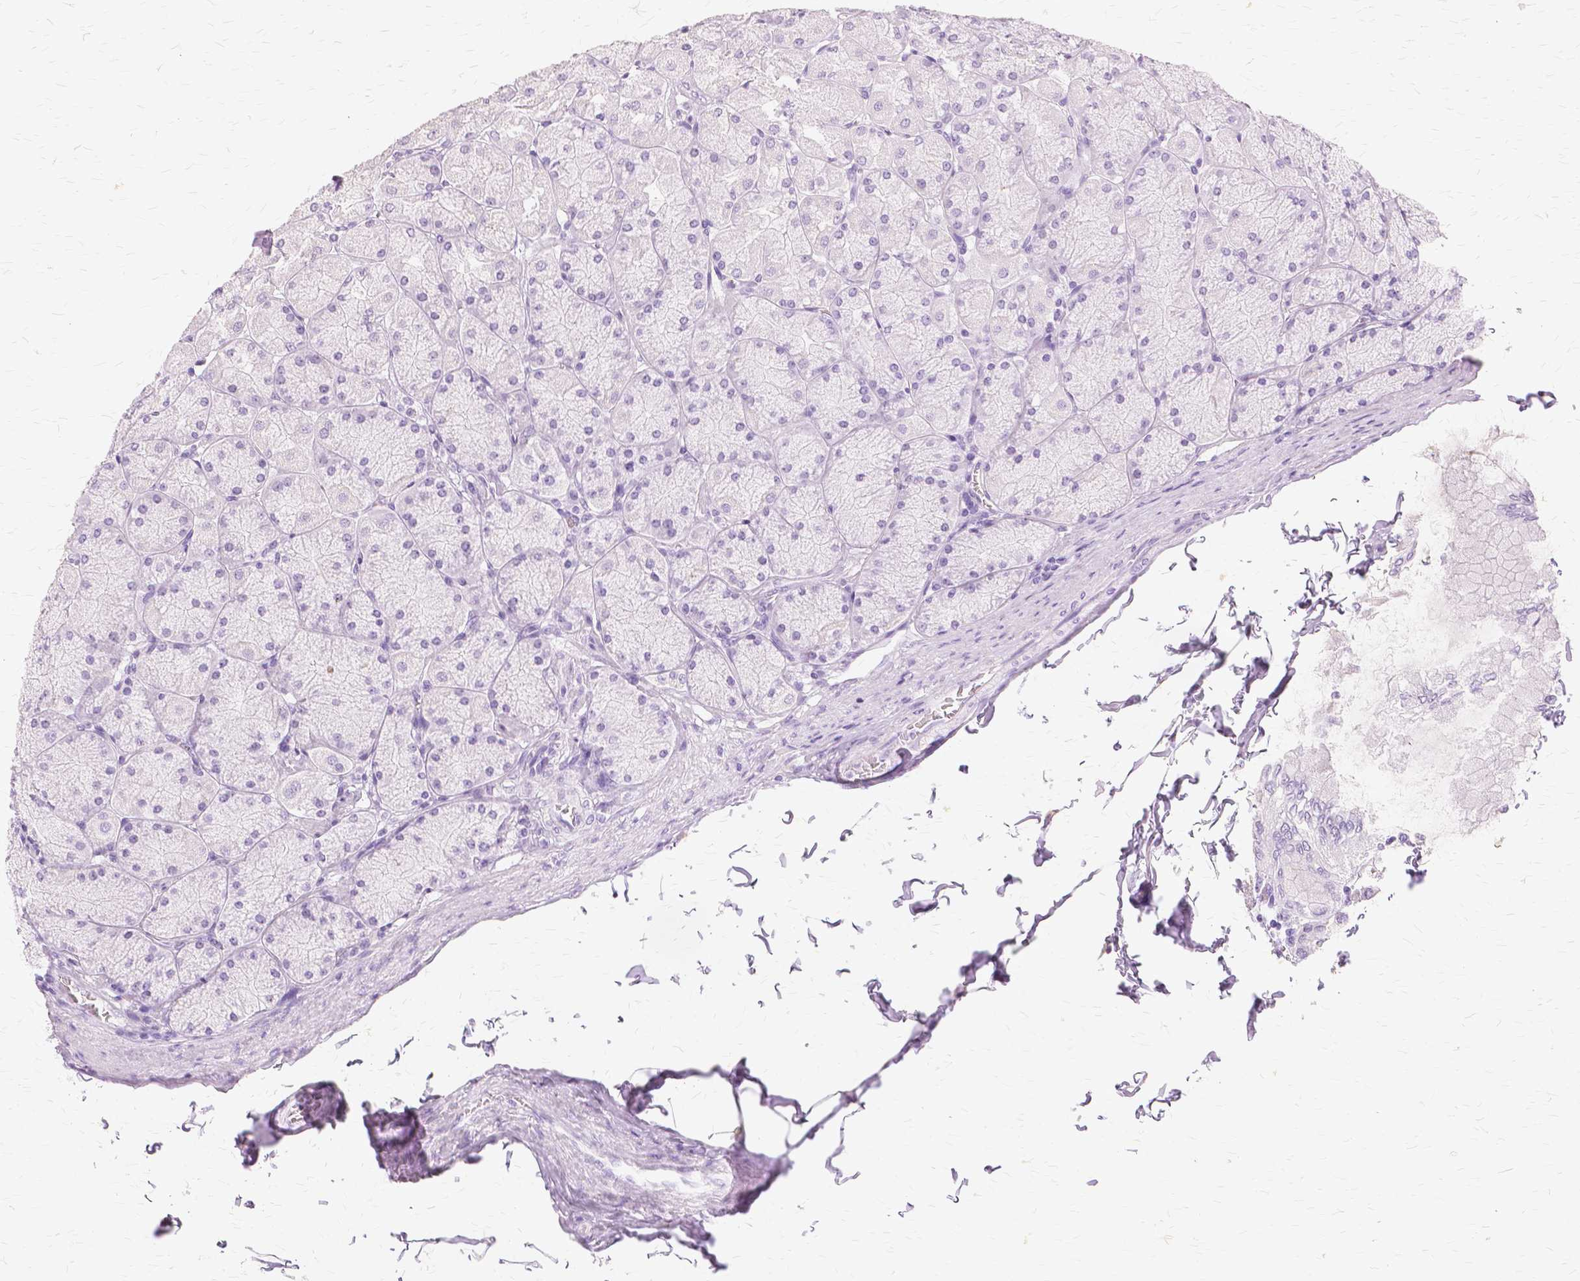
{"staining": {"intensity": "negative", "quantity": "none", "location": "none"}, "tissue": "stomach", "cell_type": "Glandular cells", "image_type": "normal", "snomed": [{"axis": "morphology", "description": "Normal tissue, NOS"}, {"axis": "topography", "description": "Stomach, upper"}], "caption": "Immunohistochemical staining of normal stomach demonstrates no significant positivity in glandular cells. The staining is performed using DAB brown chromogen with nuclei counter-stained in using hematoxylin.", "gene": "TGM1", "patient": {"sex": "female", "age": 56}}